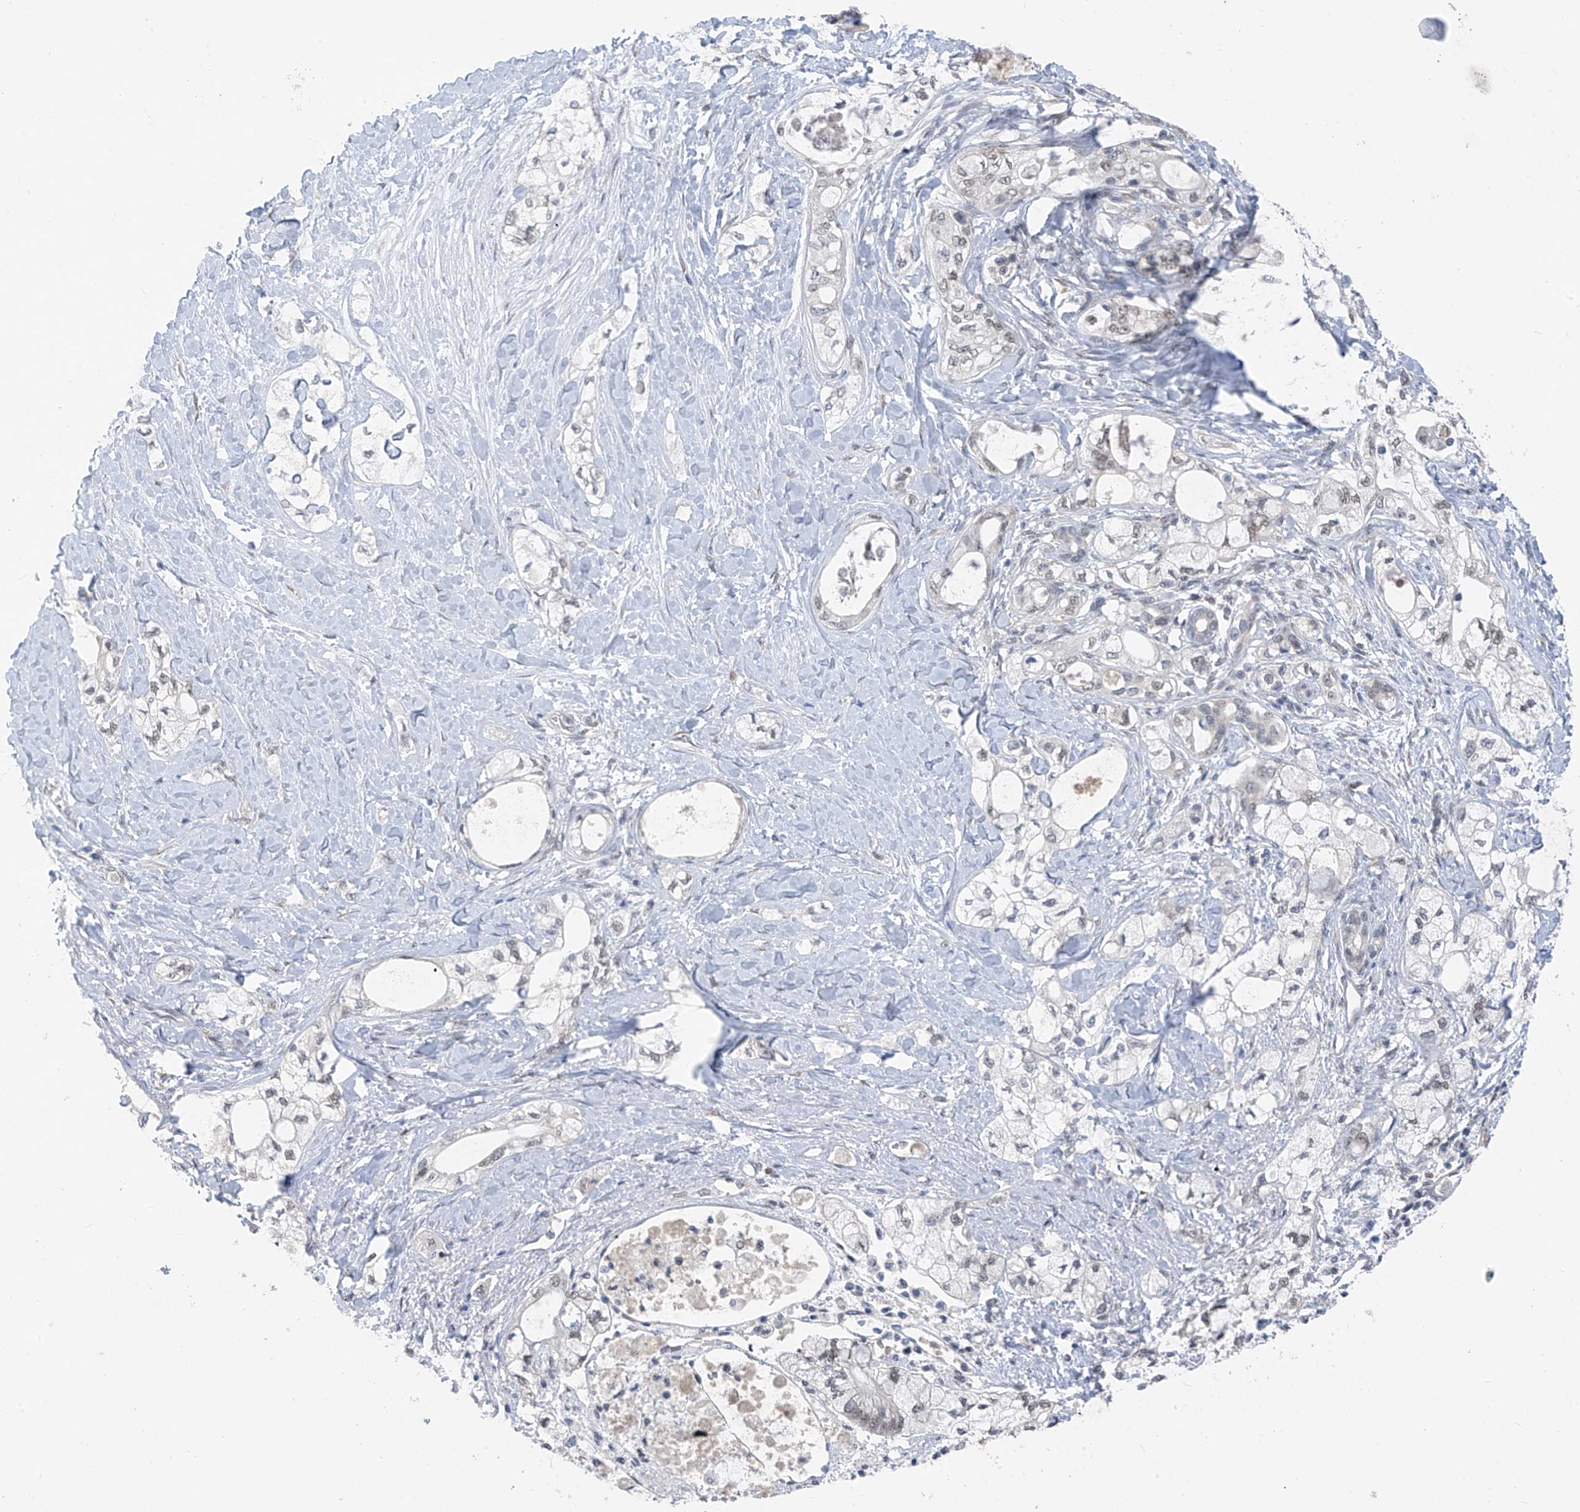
{"staining": {"intensity": "negative", "quantity": "none", "location": "none"}, "tissue": "pancreatic cancer", "cell_type": "Tumor cells", "image_type": "cancer", "snomed": [{"axis": "morphology", "description": "Adenocarcinoma, NOS"}, {"axis": "topography", "description": "Pancreas"}], "caption": "Immunohistochemical staining of human pancreatic cancer reveals no significant positivity in tumor cells.", "gene": "CYP4V2", "patient": {"sex": "male", "age": 70}}